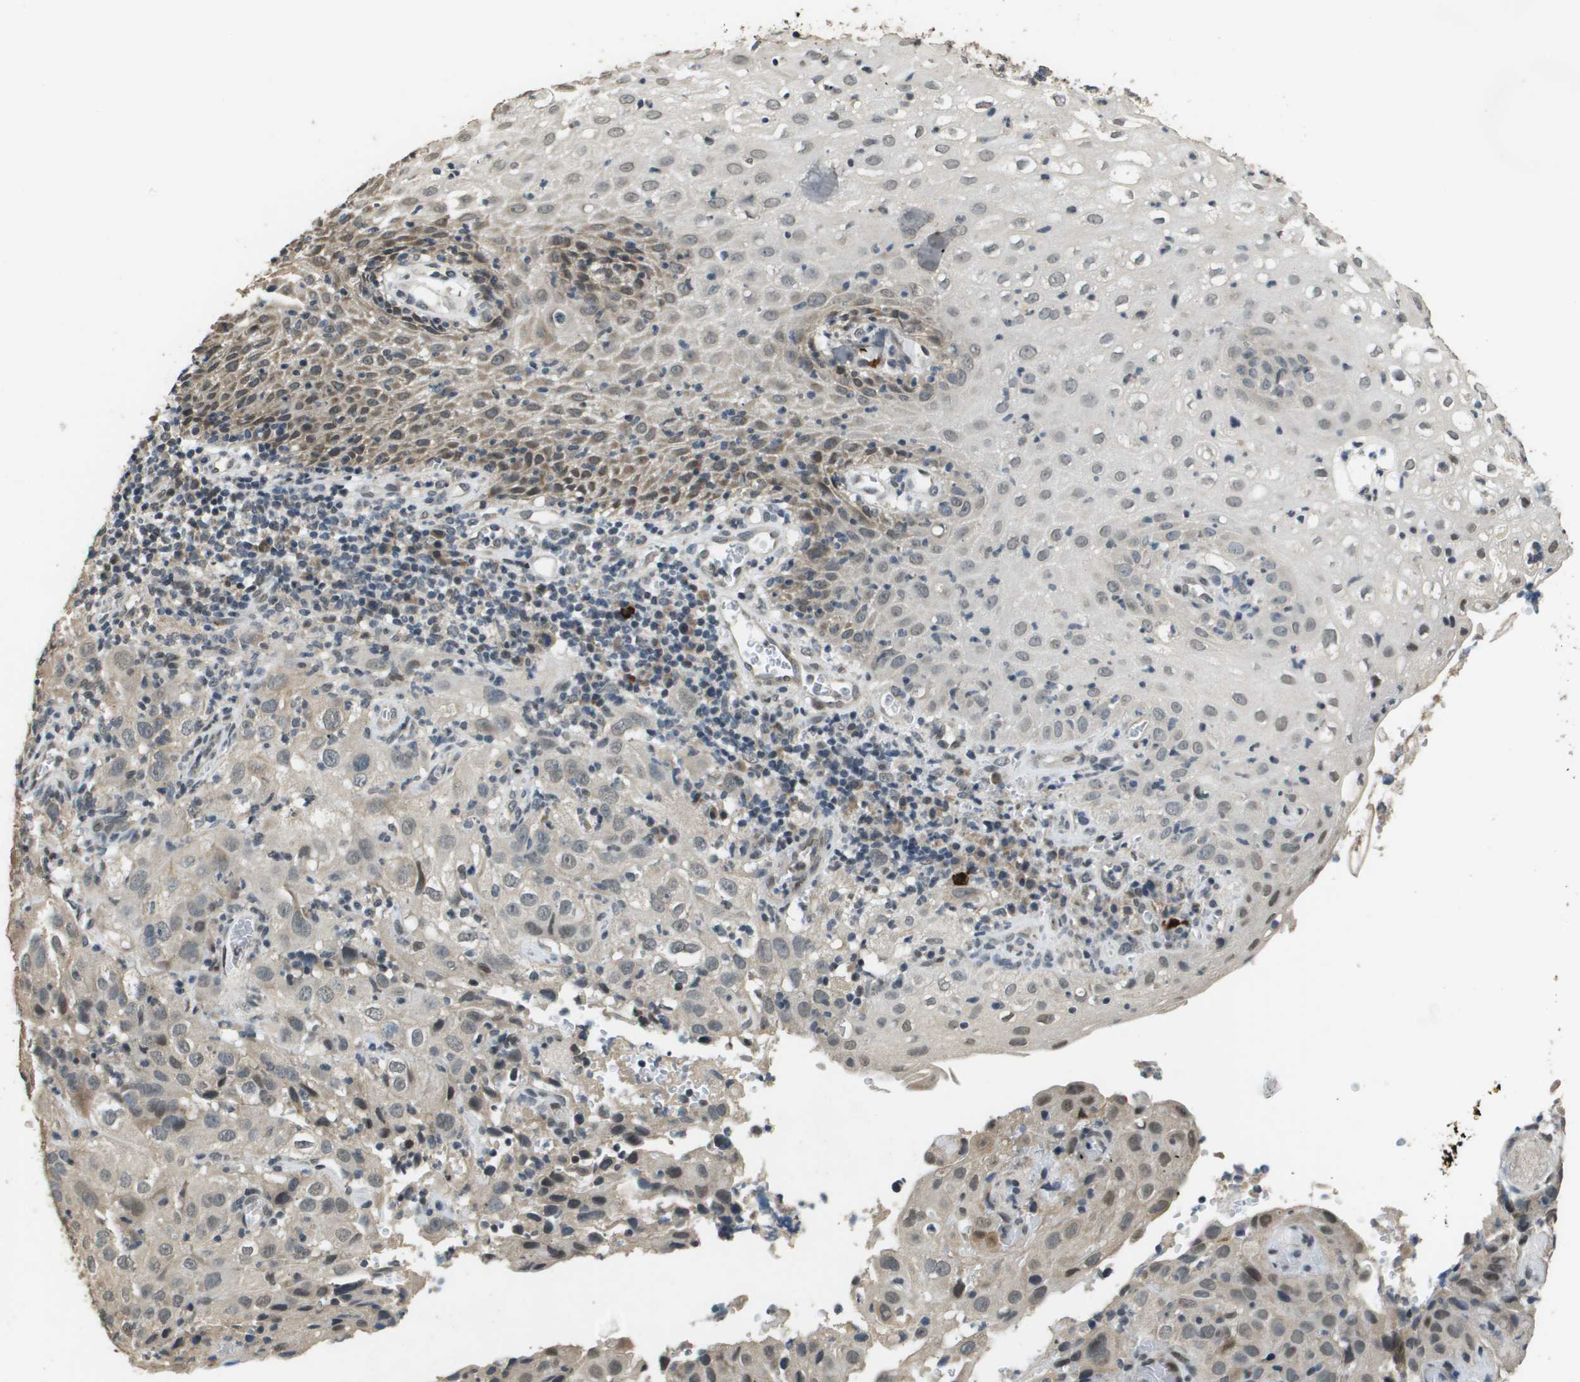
{"staining": {"intensity": "weak", "quantity": "<25%", "location": "nuclear"}, "tissue": "cervical cancer", "cell_type": "Tumor cells", "image_type": "cancer", "snomed": [{"axis": "morphology", "description": "Squamous cell carcinoma, NOS"}, {"axis": "topography", "description": "Cervix"}], "caption": "Cervical cancer was stained to show a protein in brown. There is no significant positivity in tumor cells.", "gene": "FANCC", "patient": {"sex": "female", "age": 32}}